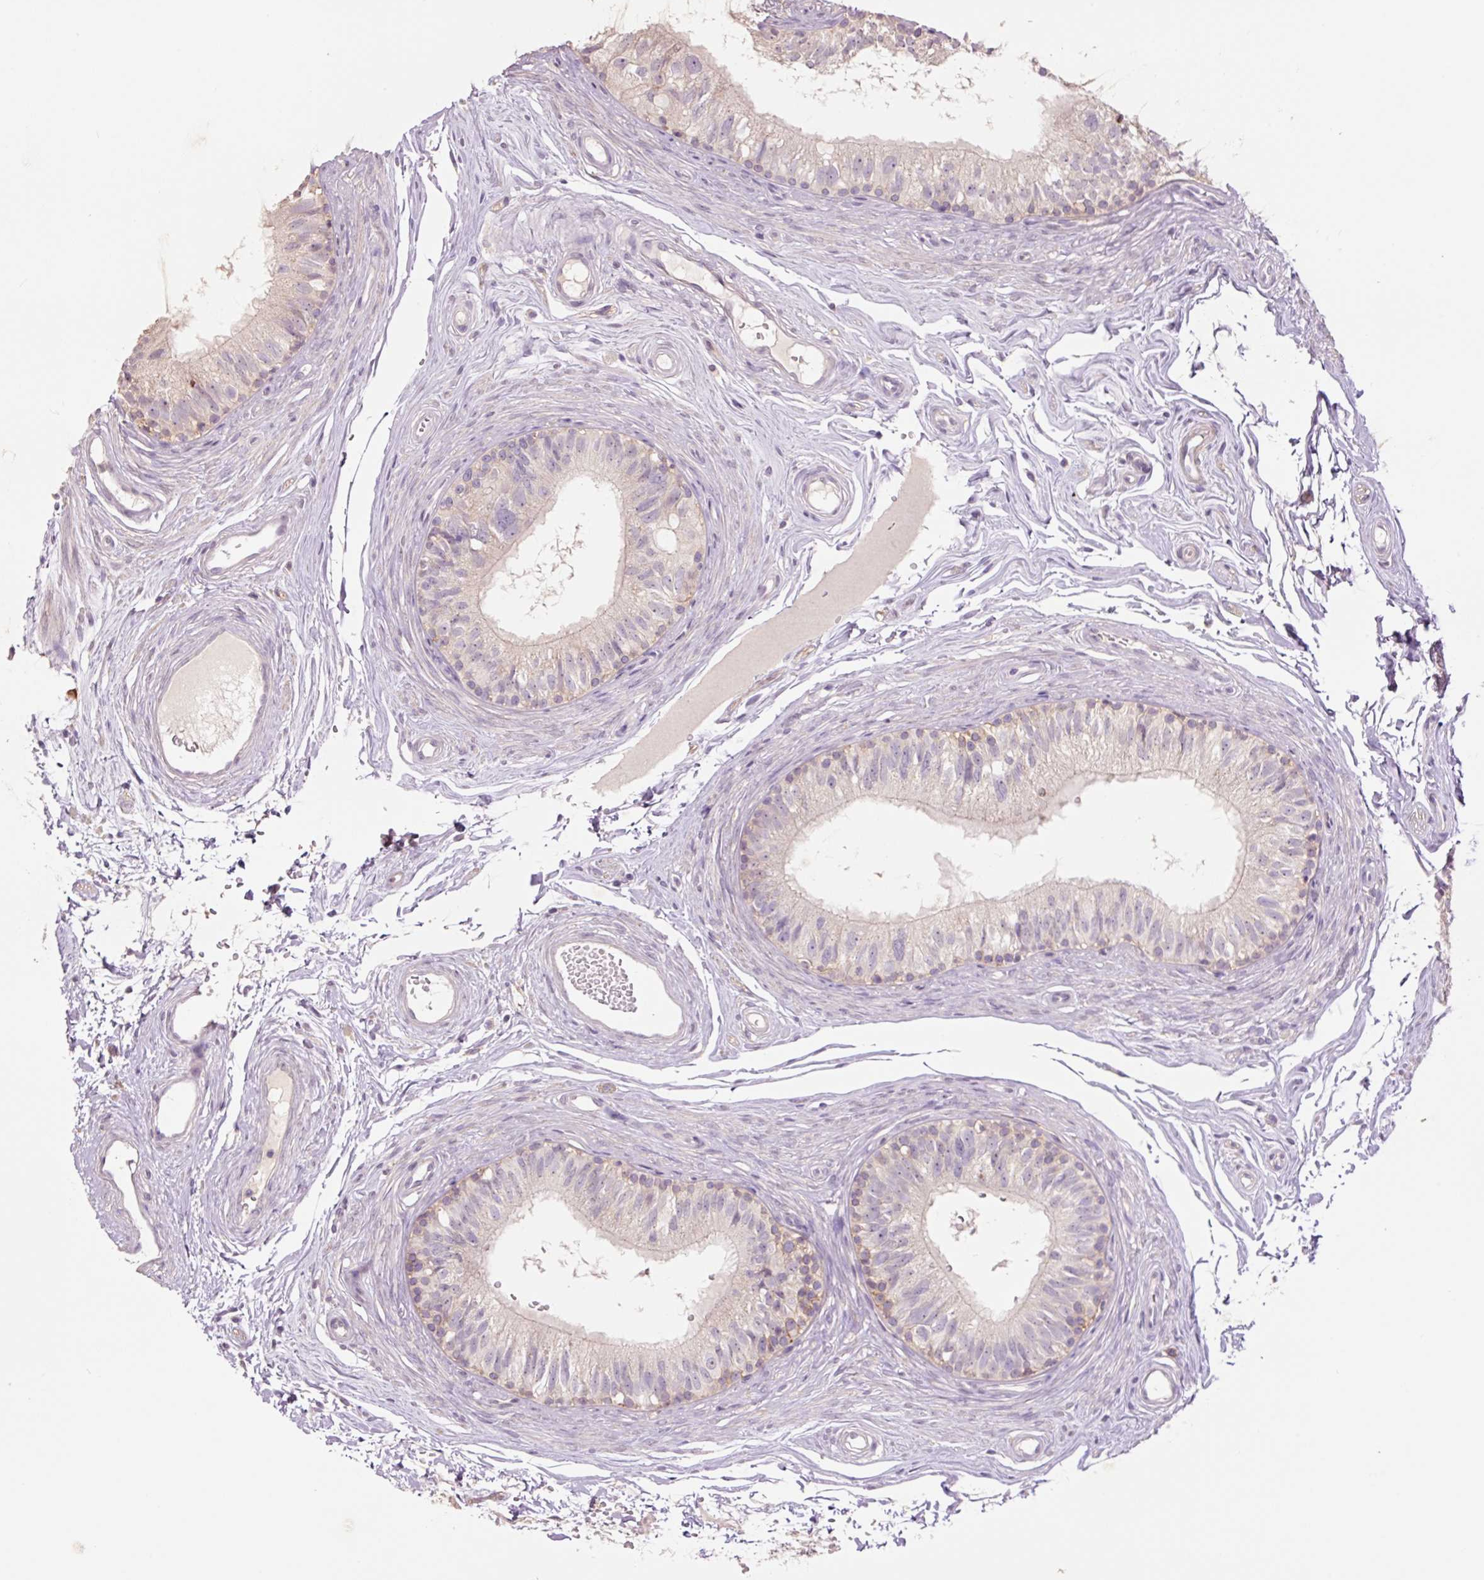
{"staining": {"intensity": "negative", "quantity": "none", "location": "none"}, "tissue": "epididymis", "cell_type": "Glandular cells", "image_type": "normal", "snomed": [{"axis": "morphology", "description": "Normal tissue, NOS"}, {"axis": "topography", "description": "Epididymis"}], "caption": "High power microscopy photomicrograph of an immunohistochemistry histopathology image of unremarkable epididymis, revealing no significant staining in glandular cells.", "gene": "SLC1A4", "patient": {"sex": "male", "age": 45}}